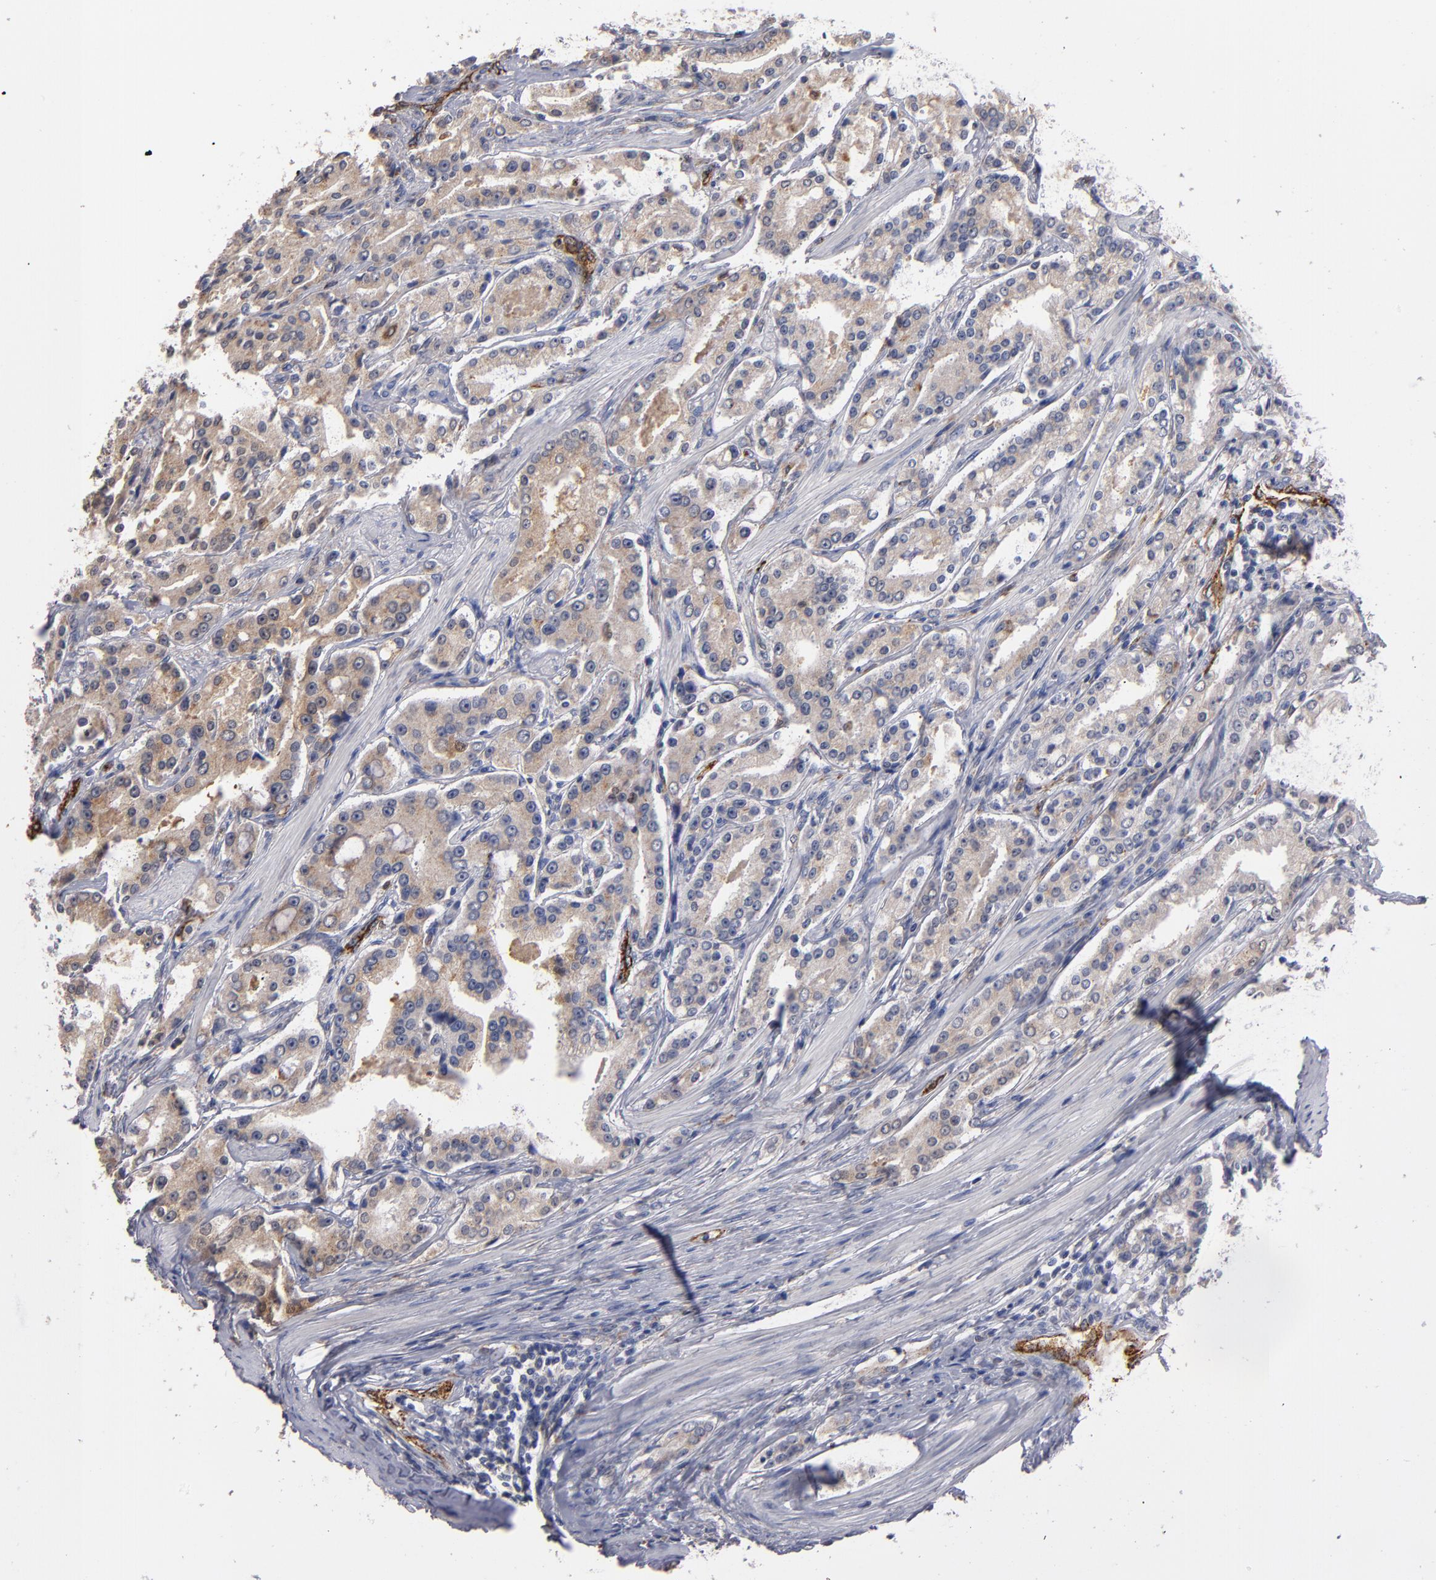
{"staining": {"intensity": "moderate", "quantity": ">75%", "location": "cytoplasmic/membranous"}, "tissue": "prostate cancer", "cell_type": "Tumor cells", "image_type": "cancer", "snomed": [{"axis": "morphology", "description": "Adenocarcinoma, Medium grade"}, {"axis": "topography", "description": "Prostate"}], "caption": "Moderate cytoplasmic/membranous staining for a protein is appreciated in about >75% of tumor cells of prostate adenocarcinoma (medium-grade) using immunohistochemistry.", "gene": "SELP", "patient": {"sex": "male", "age": 72}}